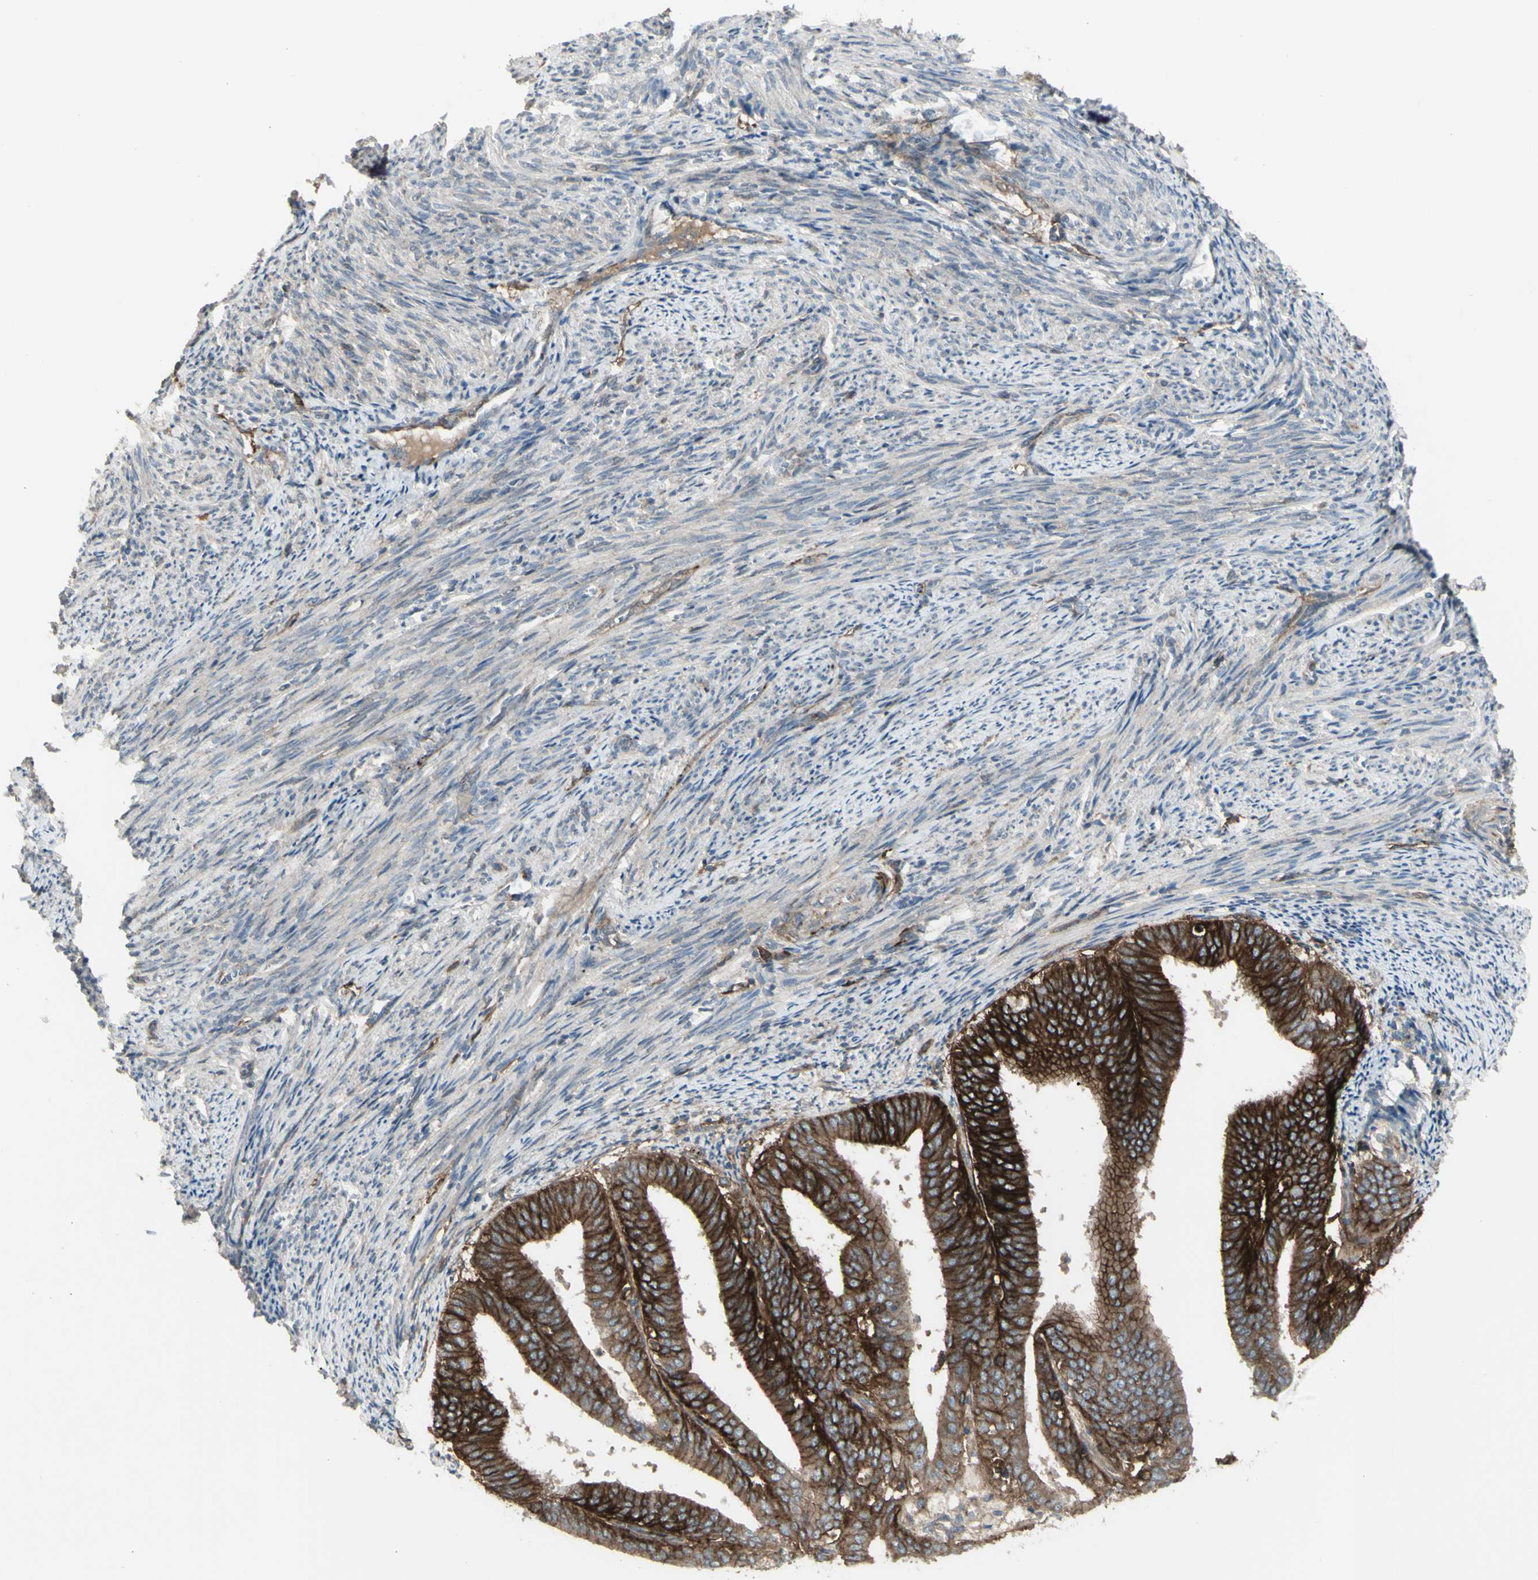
{"staining": {"intensity": "strong", "quantity": ">75%", "location": "cytoplasmic/membranous"}, "tissue": "endometrial cancer", "cell_type": "Tumor cells", "image_type": "cancer", "snomed": [{"axis": "morphology", "description": "Adenocarcinoma, NOS"}, {"axis": "topography", "description": "Endometrium"}], "caption": "Endometrial cancer (adenocarcinoma) stained with IHC shows strong cytoplasmic/membranous positivity in approximately >75% of tumor cells. (brown staining indicates protein expression, while blue staining denotes nuclei).", "gene": "CD276", "patient": {"sex": "female", "age": 63}}